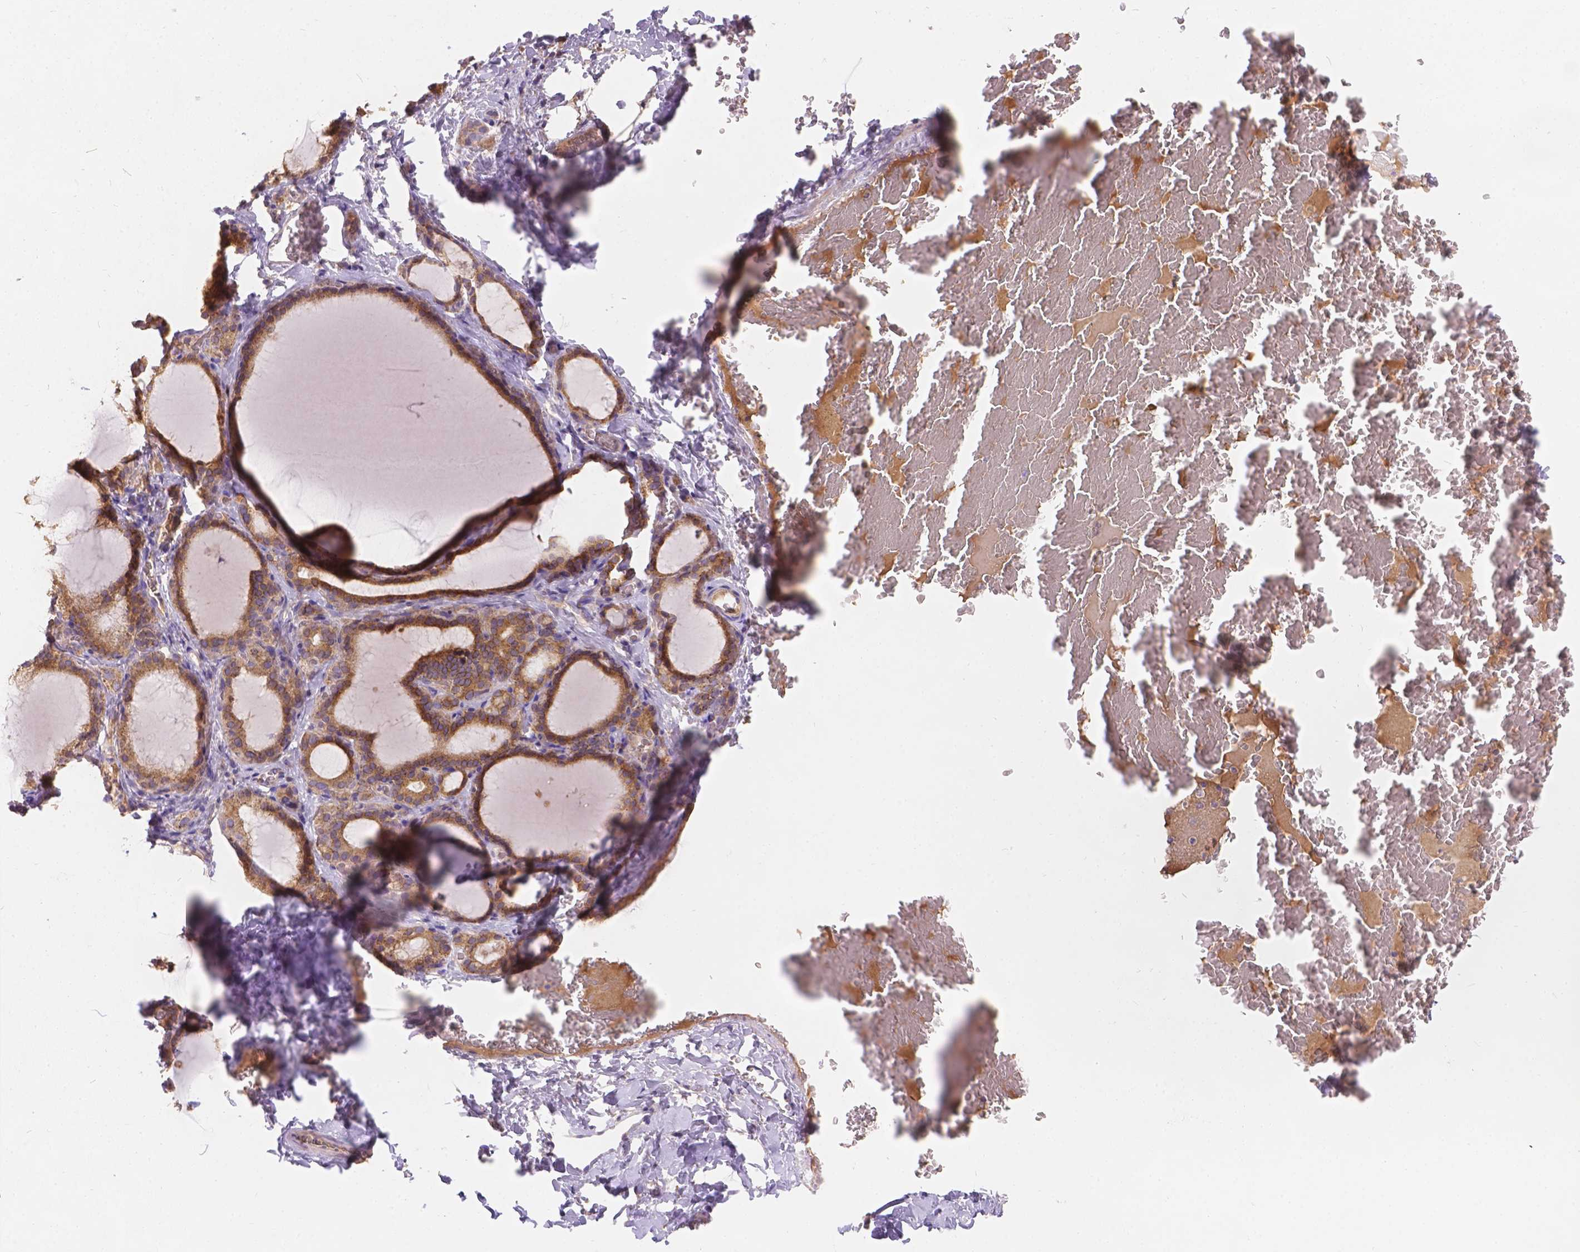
{"staining": {"intensity": "strong", "quantity": ">75%", "location": "cytoplasmic/membranous"}, "tissue": "thyroid gland", "cell_type": "Glandular cells", "image_type": "normal", "snomed": [{"axis": "morphology", "description": "Normal tissue, NOS"}, {"axis": "morphology", "description": "Hyperplasia, NOS"}, {"axis": "topography", "description": "Thyroid gland"}], "caption": "High-power microscopy captured an immunohistochemistry (IHC) photomicrograph of benign thyroid gland, revealing strong cytoplasmic/membranous expression in approximately >75% of glandular cells. The staining is performed using DAB brown chromogen to label protein expression. The nuclei are counter-stained blue using hematoxylin.", "gene": "CDK10", "patient": {"sex": "female", "age": 27}}